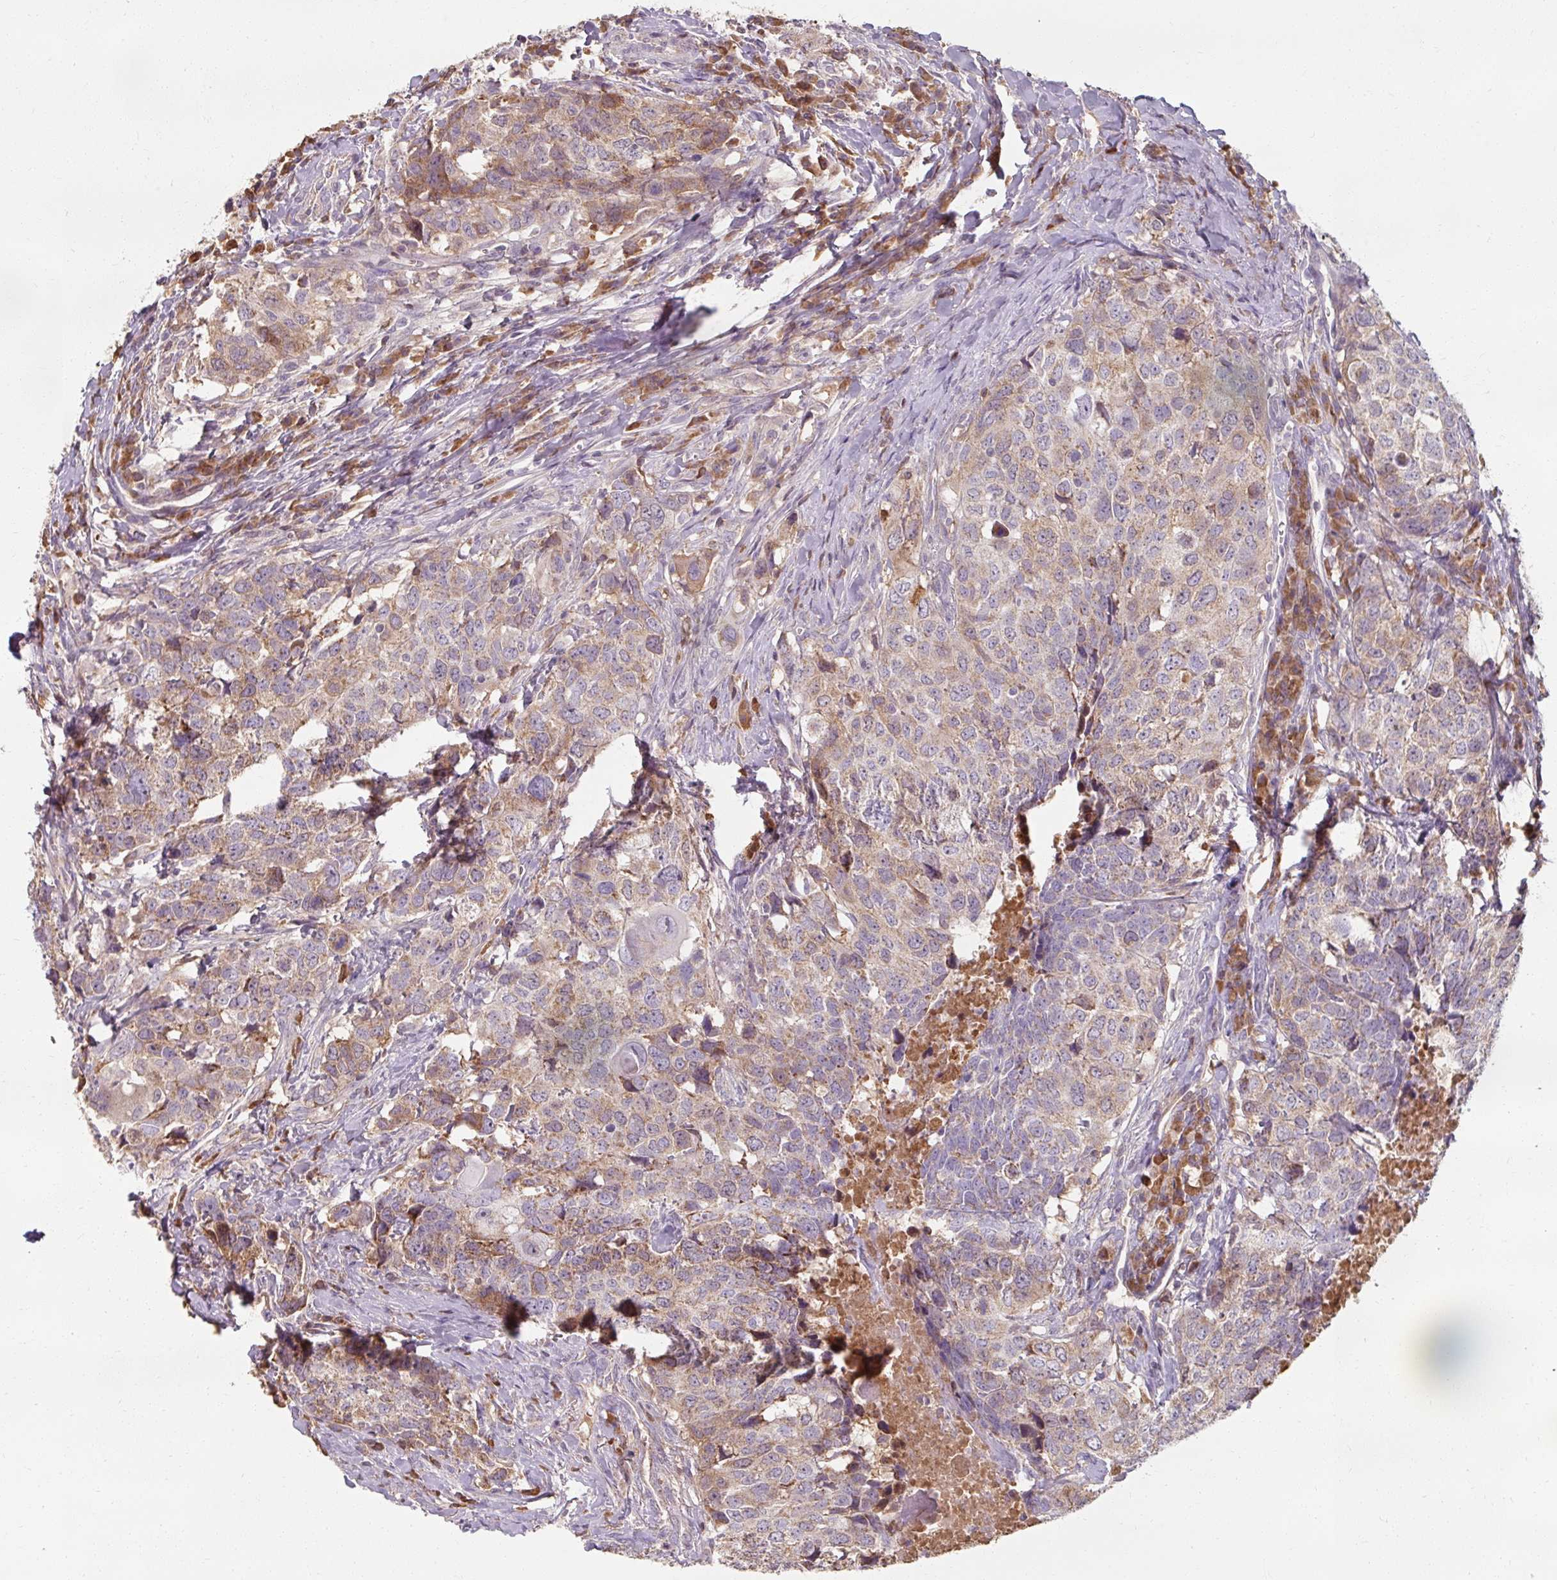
{"staining": {"intensity": "weak", "quantity": ">75%", "location": "cytoplasmic/membranous"}, "tissue": "head and neck cancer", "cell_type": "Tumor cells", "image_type": "cancer", "snomed": [{"axis": "morphology", "description": "Normal tissue, NOS"}, {"axis": "morphology", "description": "Squamous cell carcinoma, NOS"}, {"axis": "topography", "description": "Skeletal muscle"}, {"axis": "topography", "description": "Vascular tissue"}, {"axis": "topography", "description": "Peripheral nerve tissue"}, {"axis": "topography", "description": "Head-Neck"}], "caption": "This is an image of immunohistochemistry (IHC) staining of head and neck cancer (squamous cell carcinoma), which shows weak positivity in the cytoplasmic/membranous of tumor cells.", "gene": "TSEN54", "patient": {"sex": "male", "age": 66}}